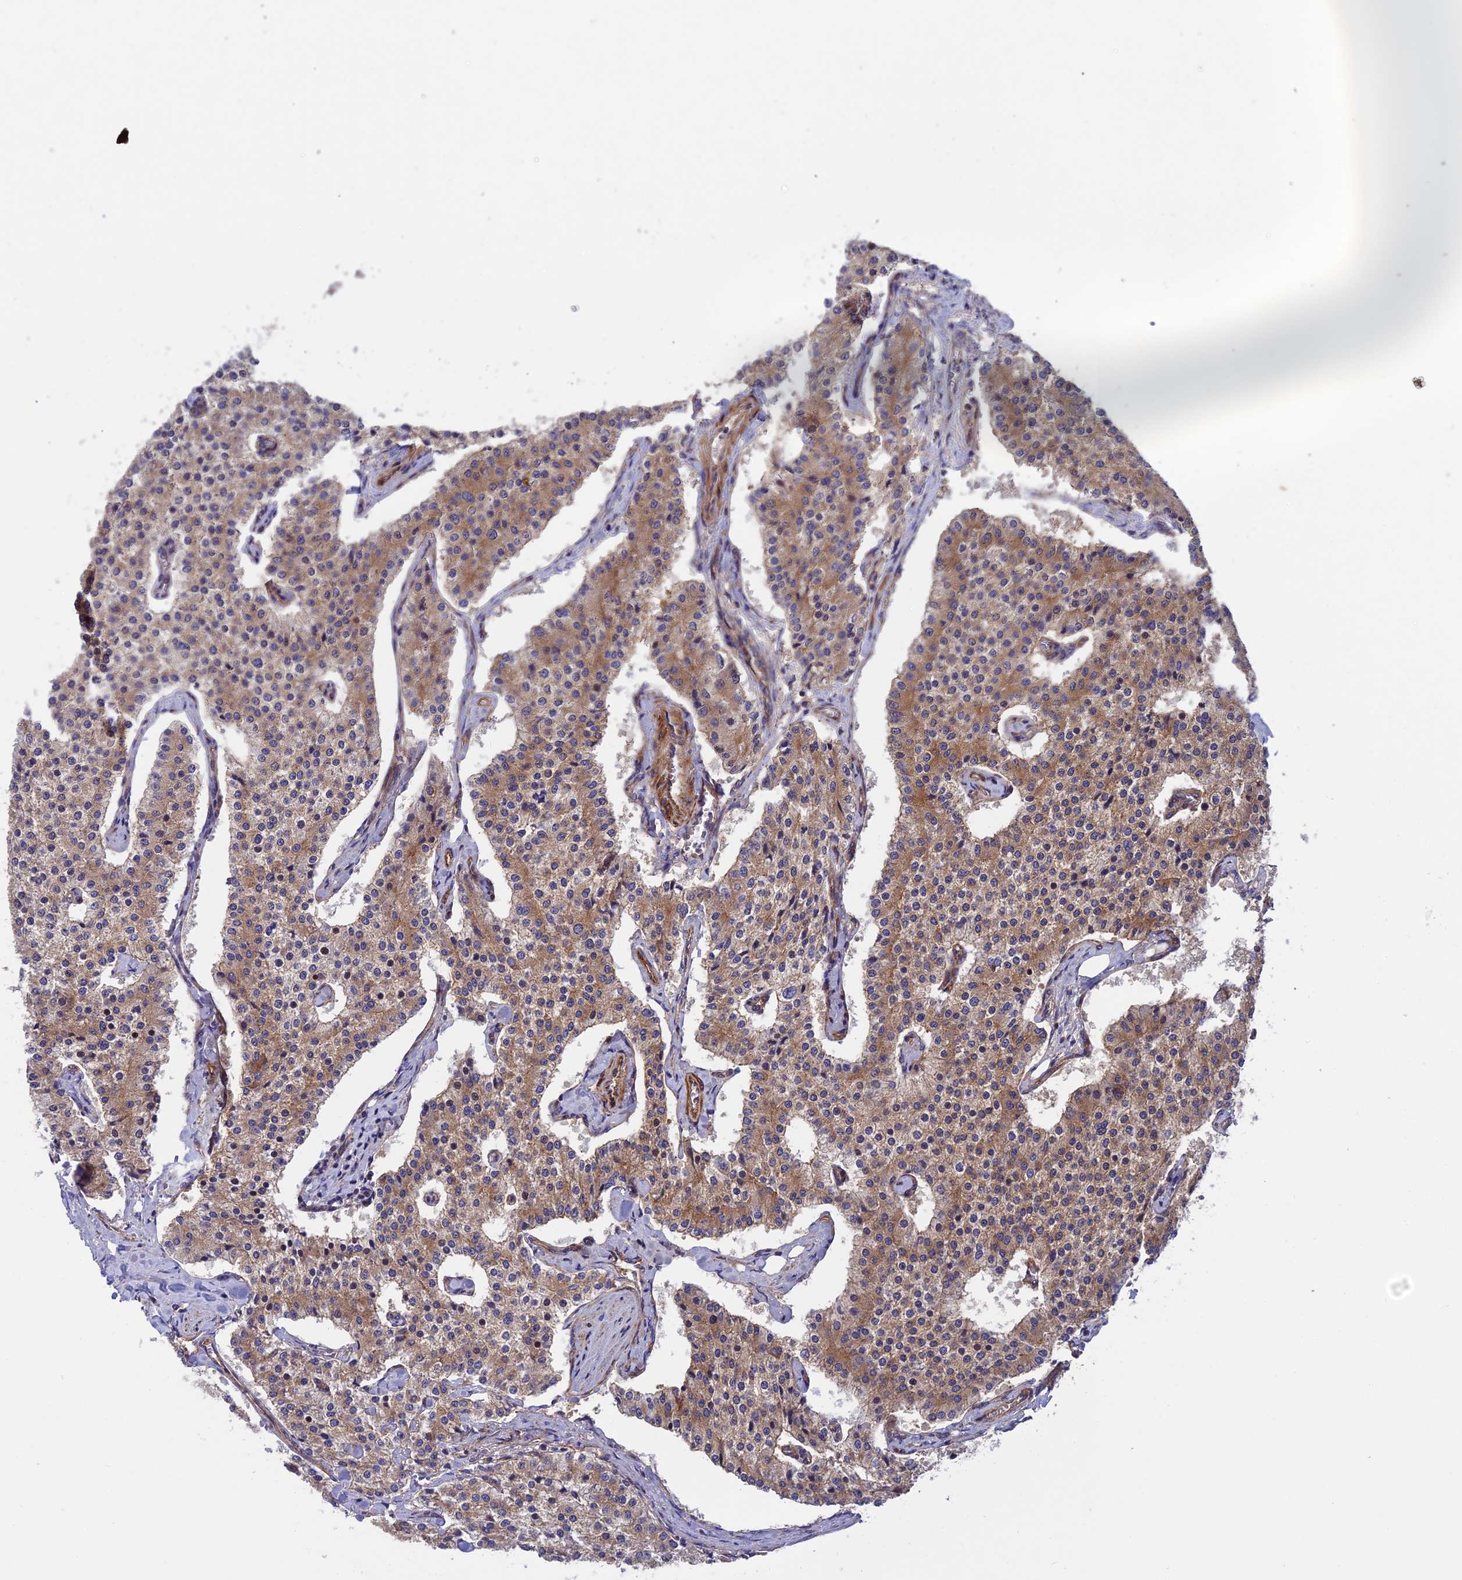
{"staining": {"intensity": "moderate", "quantity": ">75%", "location": "cytoplasmic/membranous"}, "tissue": "carcinoid", "cell_type": "Tumor cells", "image_type": "cancer", "snomed": [{"axis": "morphology", "description": "Carcinoid, malignant, NOS"}, {"axis": "topography", "description": "Colon"}], "caption": "DAB (3,3'-diaminobenzidine) immunohistochemical staining of human carcinoid reveals moderate cytoplasmic/membranous protein expression in approximately >75% of tumor cells.", "gene": "ADAMTS15", "patient": {"sex": "female", "age": 52}}